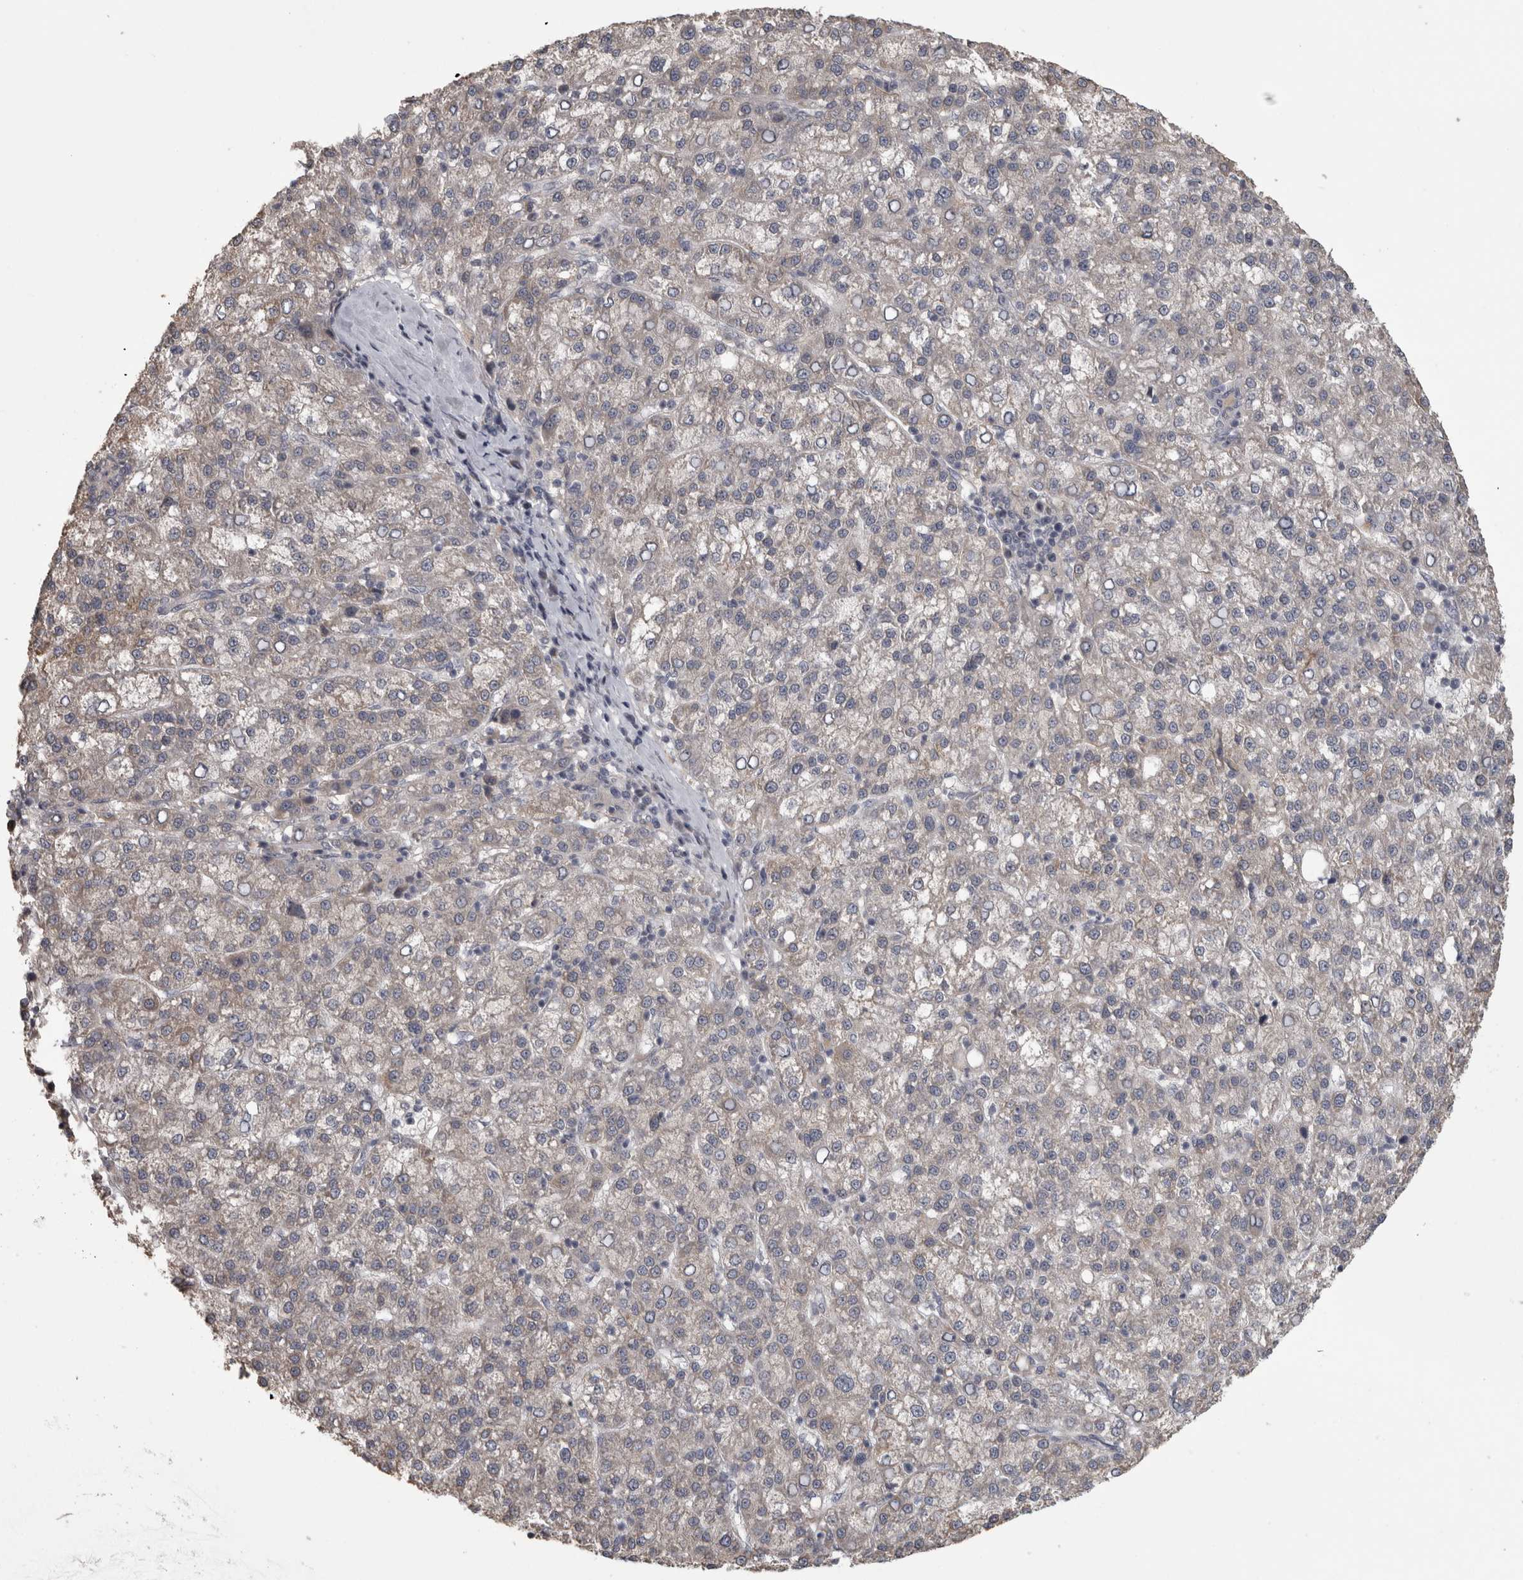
{"staining": {"intensity": "weak", "quantity": "<25%", "location": "cytoplasmic/membranous"}, "tissue": "liver cancer", "cell_type": "Tumor cells", "image_type": "cancer", "snomed": [{"axis": "morphology", "description": "Carcinoma, Hepatocellular, NOS"}, {"axis": "topography", "description": "Liver"}], "caption": "IHC histopathology image of liver cancer (hepatocellular carcinoma) stained for a protein (brown), which exhibits no staining in tumor cells. (Brightfield microscopy of DAB (3,3'-diaminobenzidine) IHC at high magnification).", "gene": "RAB29", "patient": {"sex": "female", "age": 58}}